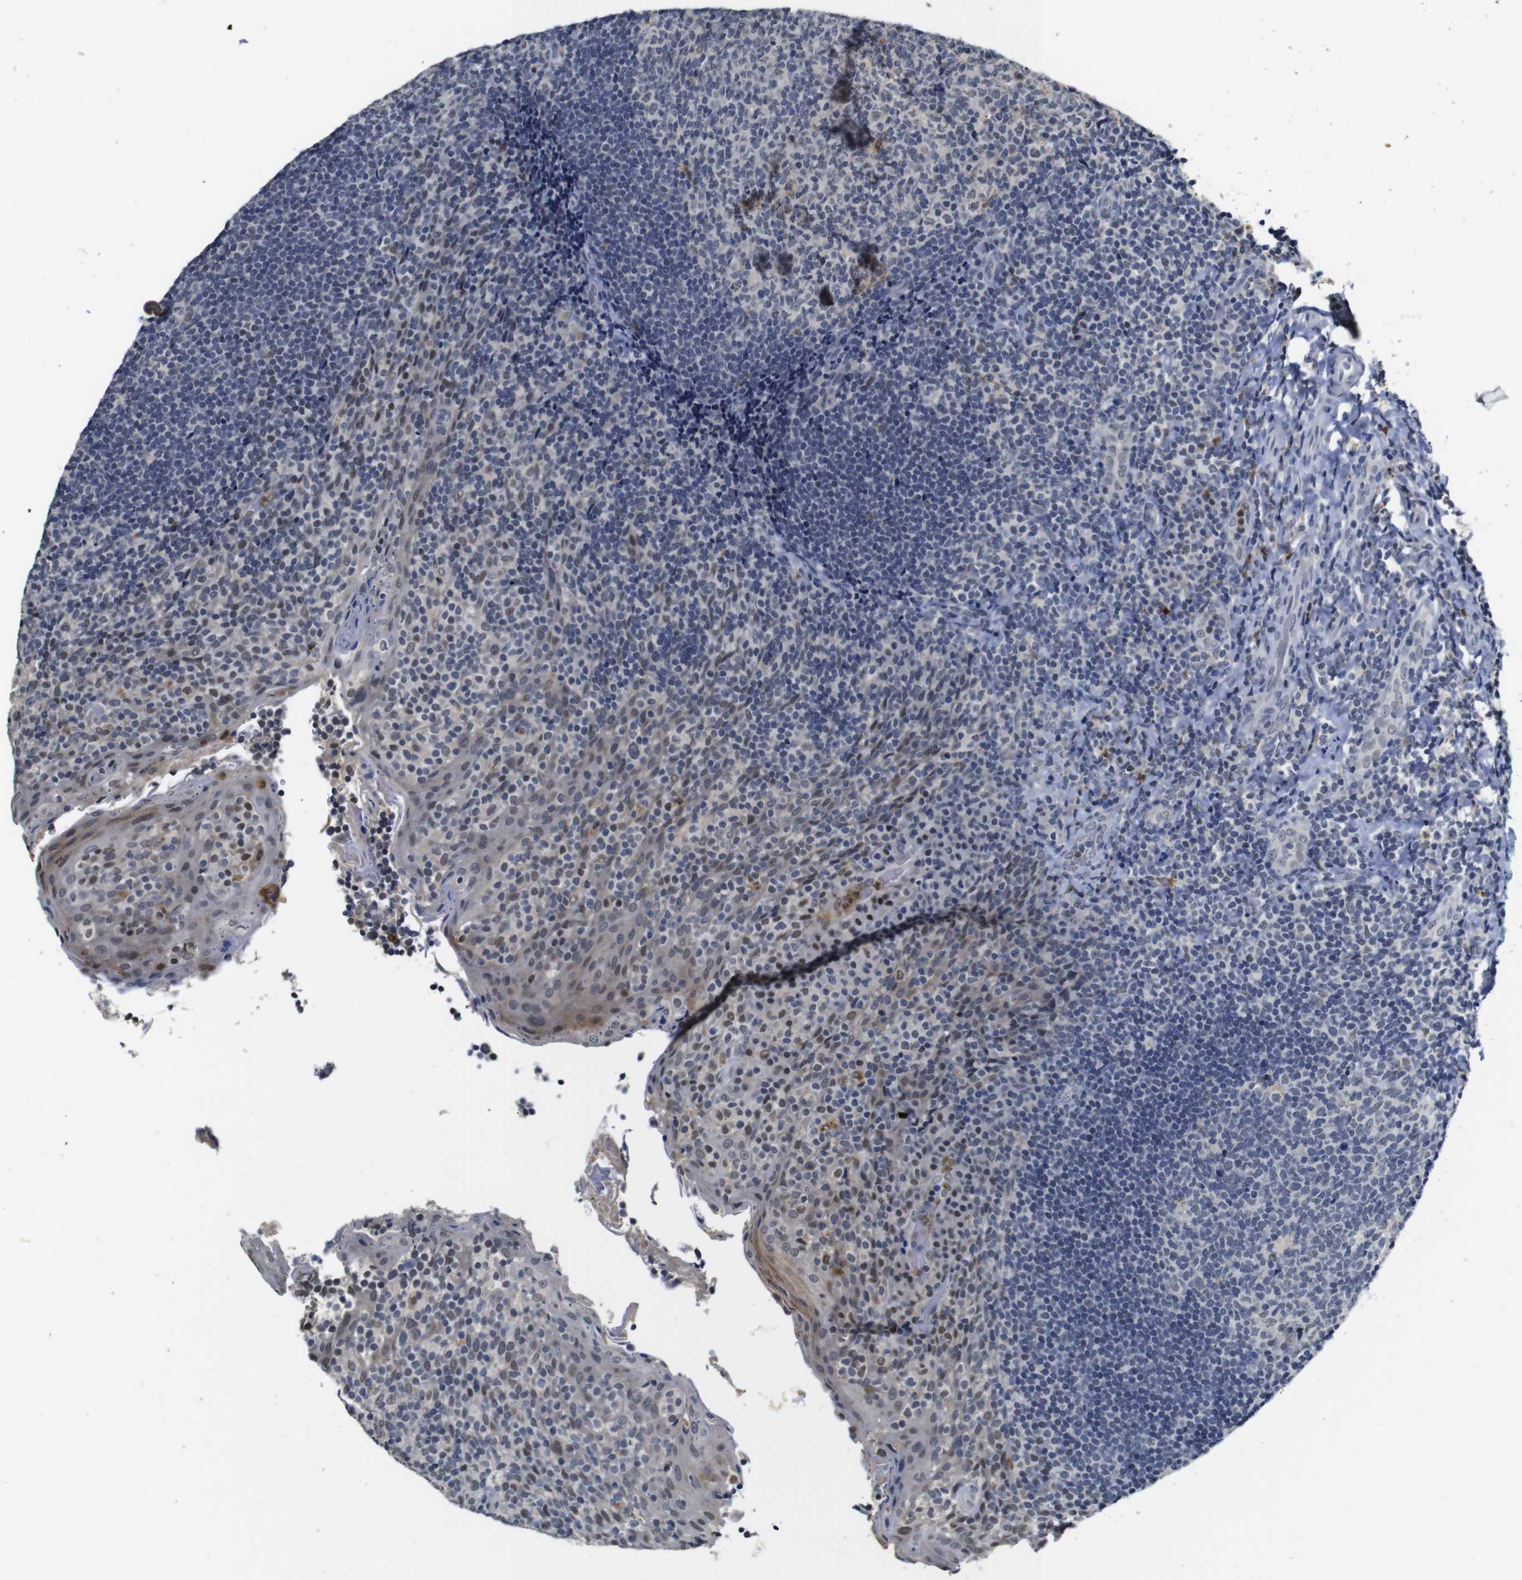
{"staining": {"intensity": "weak", "quantity": "<25%", "location": "cytoplasmic/membranous"}, "tissue": "tonsil", "cell_type": "Germinal center cells", "image_type": "normal", "snomed": [{"axis": "morphology", "description": "Normal tissue, NOS"}, {"axis": "topography", "description": "Tonsil"}], "caption": "A high-resolution image shows immunohistochemistry staining of normal tonsil, which exhibits no significant positivity in germinal center cells. The staining is performed using DAB (3,3'-diaminobenzidine) brown chromogen with nuclei counter-stained in using hematoxylin.", "gene": "NTRK3", "patient": {"sex": "male", "age": 17}}